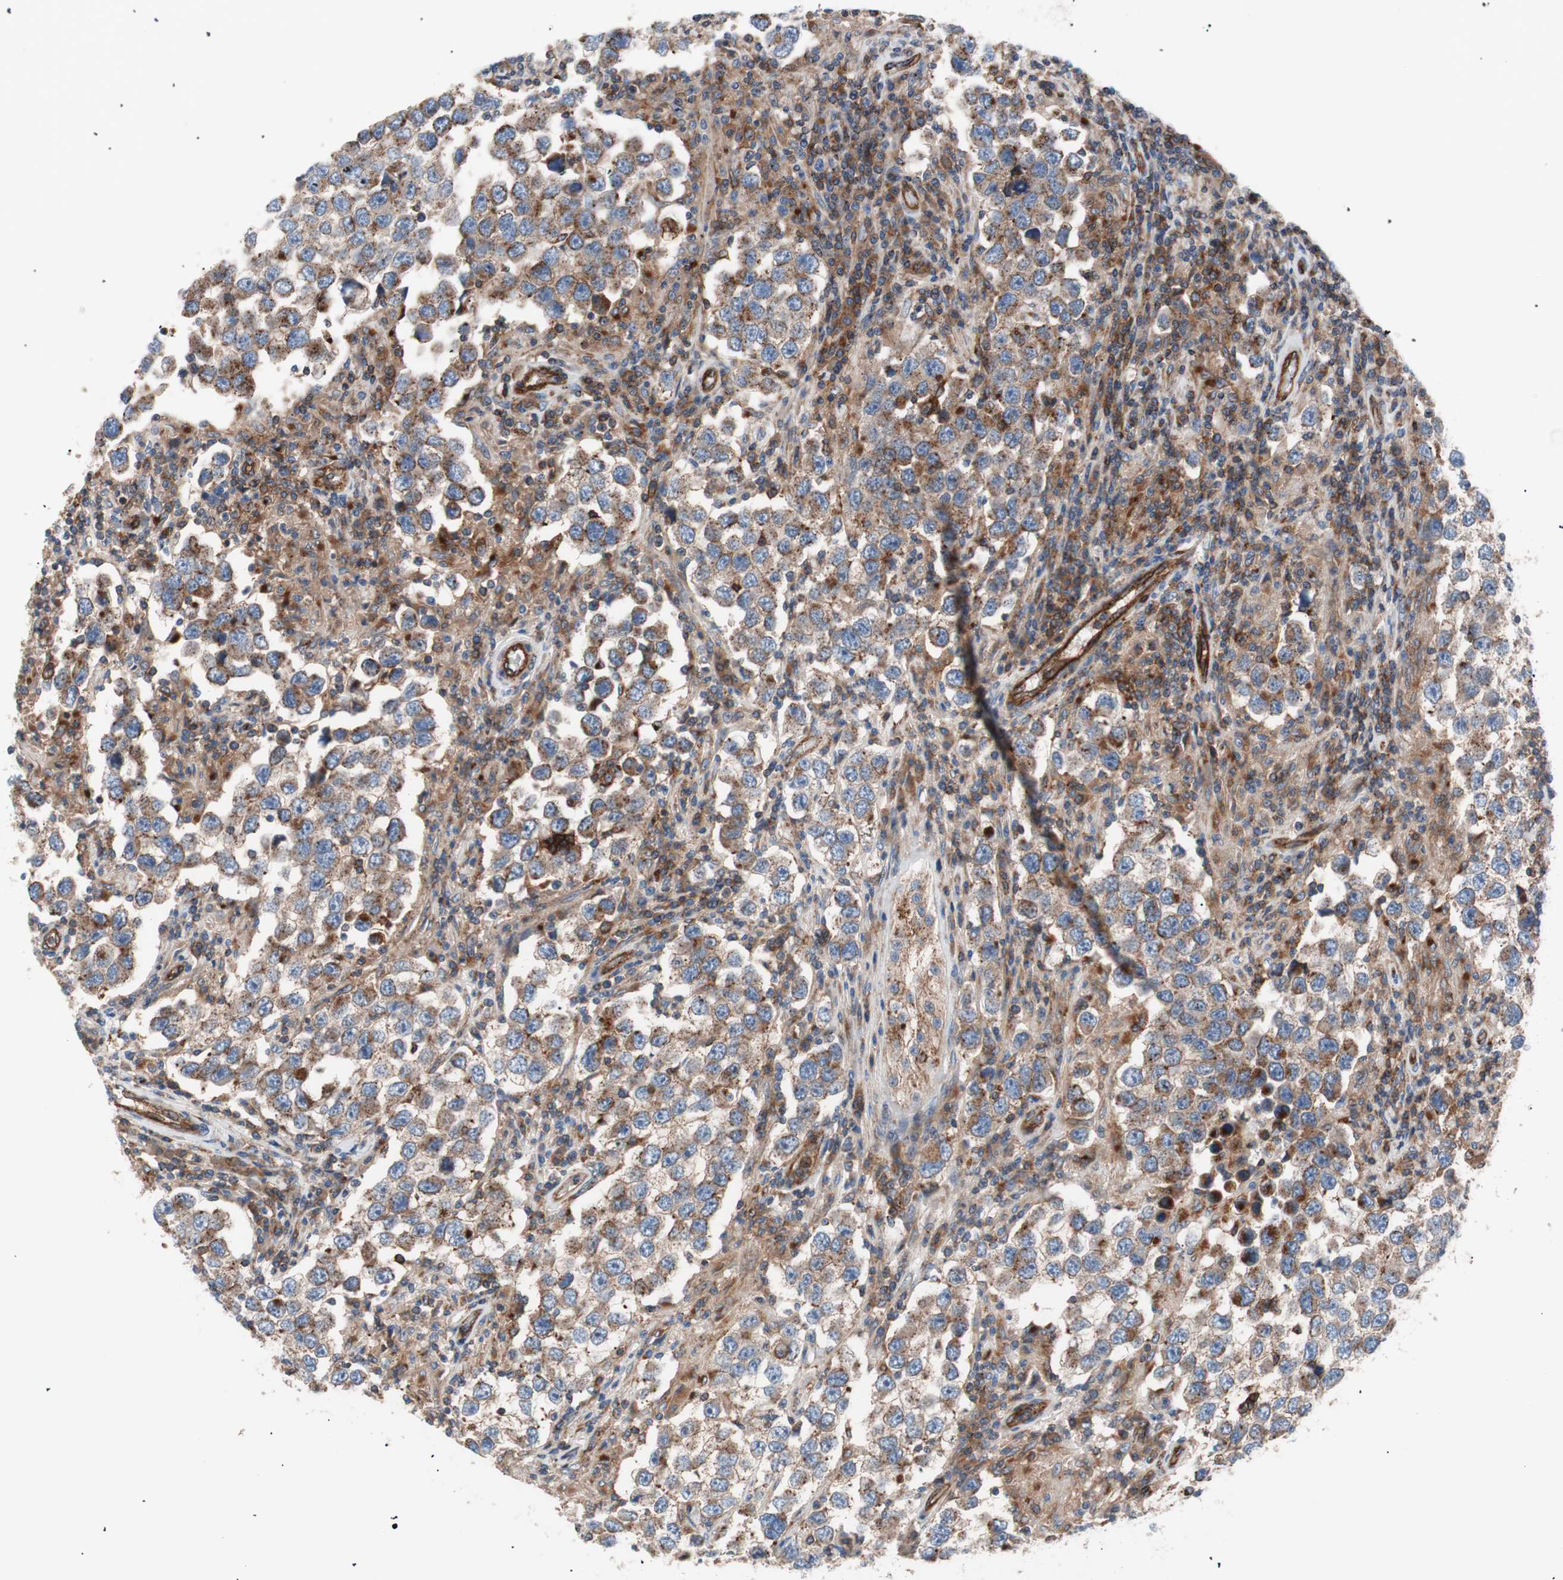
{"staining": {"intensity": "moderate", "quantity": ">75%", "location": "cytoplasmic/membranous"}, "tissue": "testis cancer", "cell_type": "Tumor cells", "image_type": "cancer", "snomed": [{"axis": "morphology", "description": "Carcinoma, Embryonal, NOS"}, {"axis": "topography", "description": "Testis"}], "caption": "IHC (DAB (3,3'-diaminobenzidine)) staining of human testis cancer reveals moderate cytoplasmic/membranous protein expression in about >75% of tumor cells.", "gene": "FLOT2", "patient": {"sex": "male", "age": 21}}